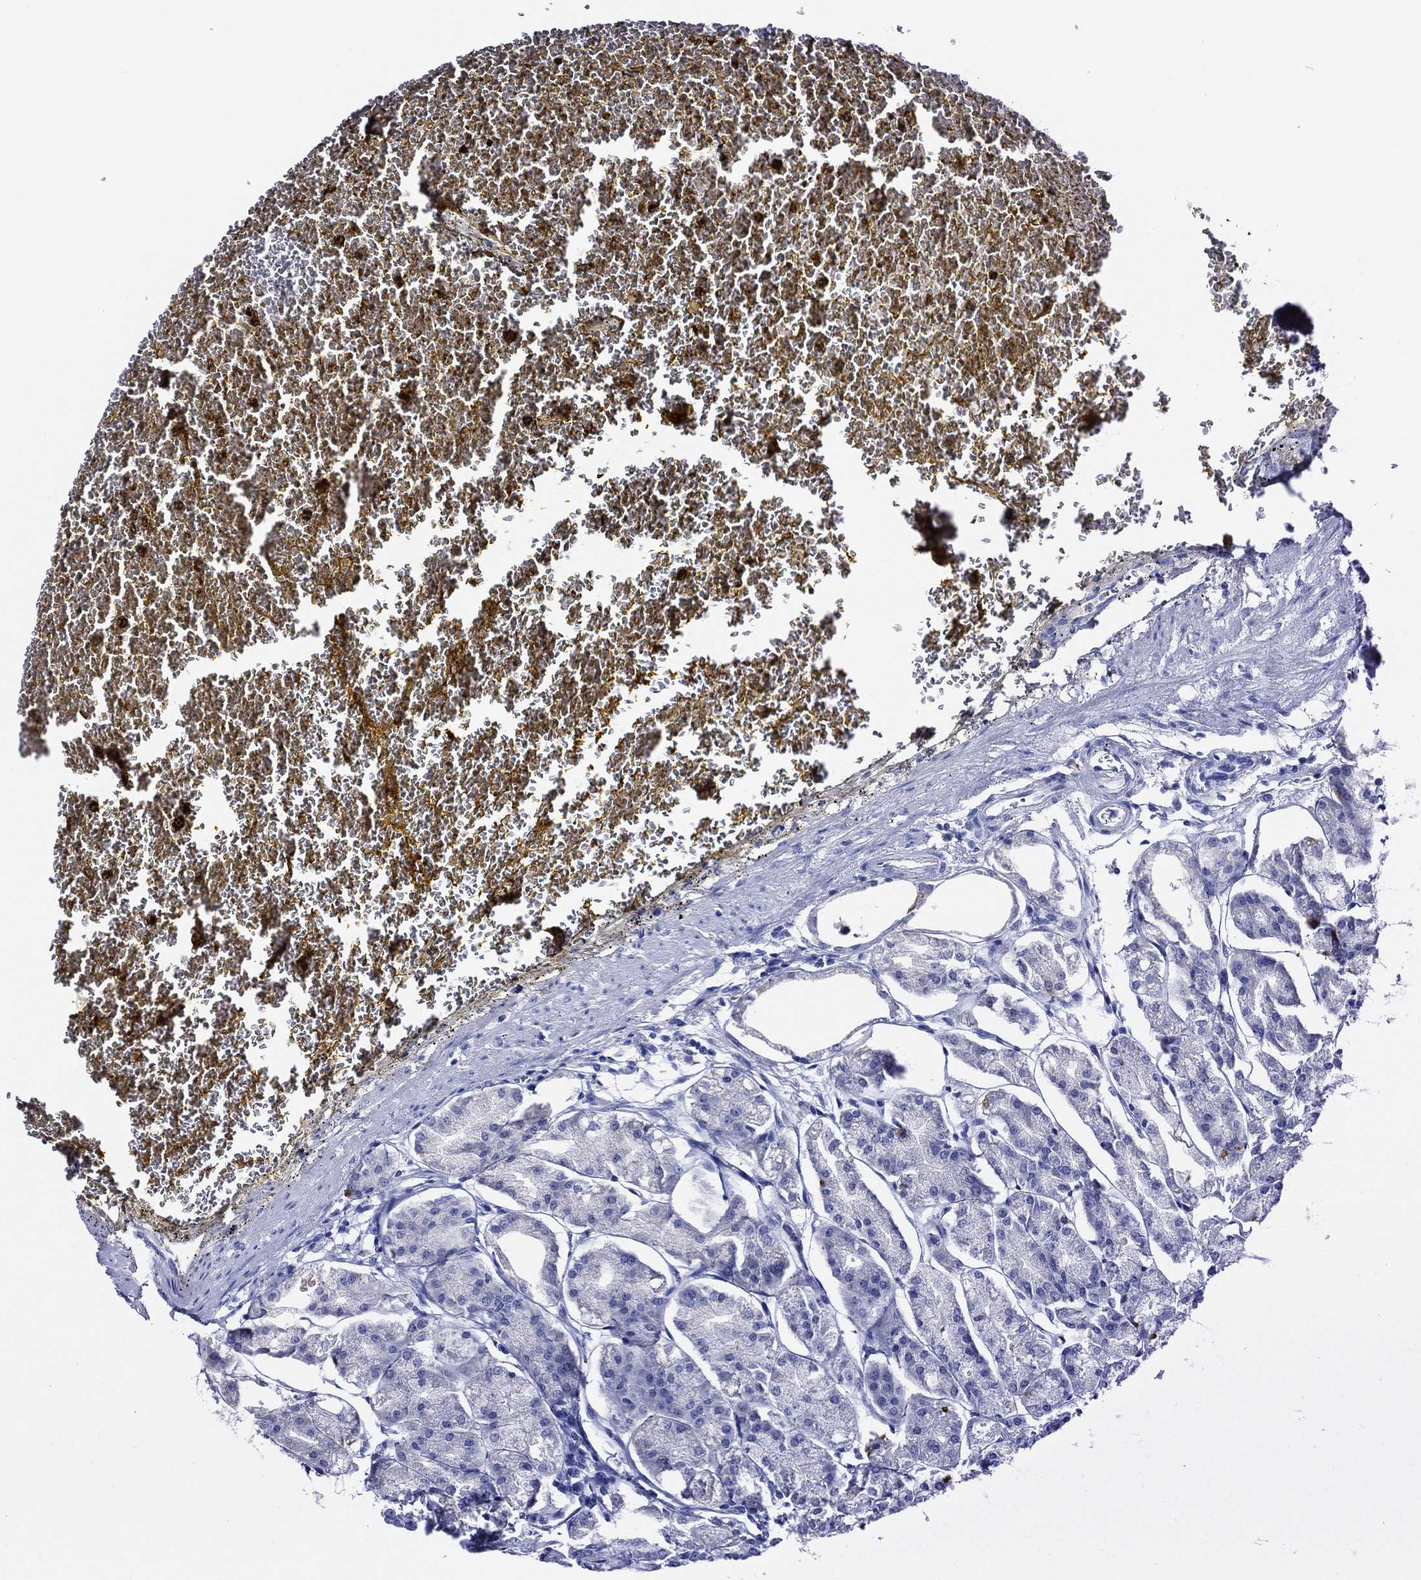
{"staining": {"intensity": "negative", "quantity": "none", "location": "none"}, "tissue": "stomach", "cell_type": "Glandular cells", "image_type": "normal", "snomed": [{"axis": "morphology", "description": "Normal tissue, NOS"}, {"axis": "topography", "description": "Stomach, lower"}], "caption": "Photomicrograph shows no protein expression in glandular cells of normal stomach.", "gene": "WDR62", "patient": {"sex": "male", "age": 71}}